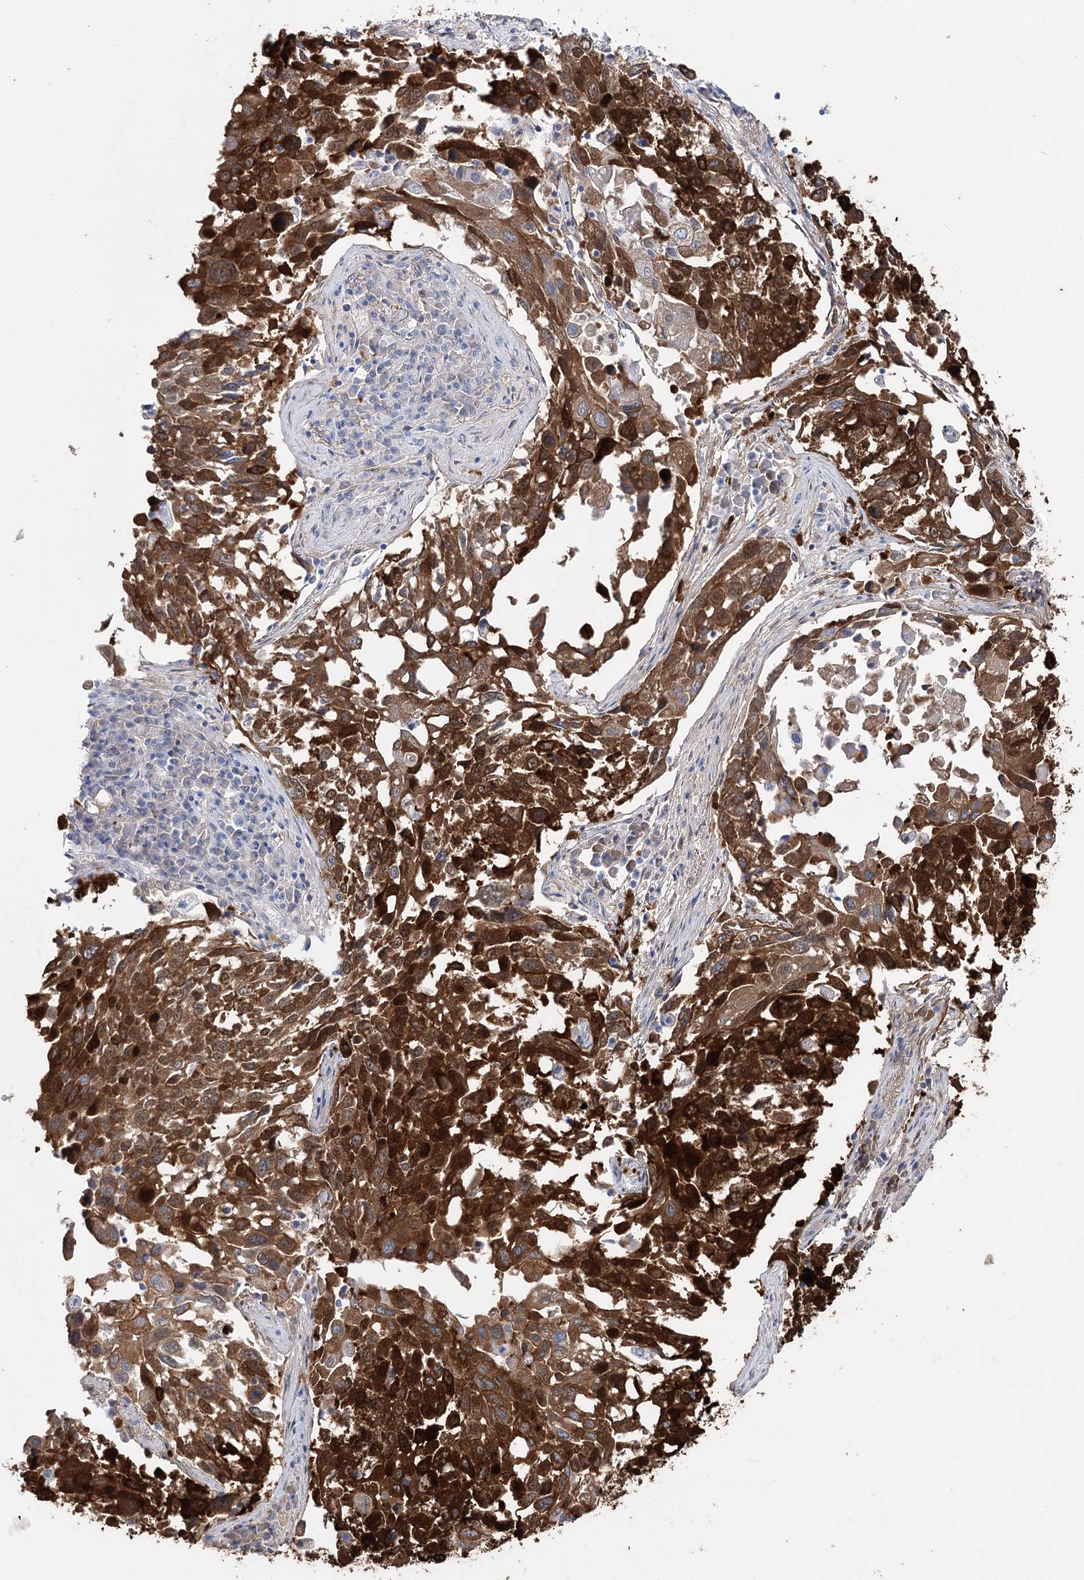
{"staining": {"intensity": "strong", "quantity": ">75%", "location": "cytoplasmic/membranous"}, "tissue": "lung cancer", "cell_type": "Tumor cells", "image_type": "cancer", "snomed": [{"axis": "morphology", "description": "Squamous cell carcinoma, NOS"}, {"axis": "topography", "description": "Lung"}], "caption": "Strong cytoplasmic/membranous protein positivity is identified in about >75% of tumor cells in lung cancer (squamous cell carcinoma).", "gene": "UGDH", "patient": {"sex": "male", "age": 65}}